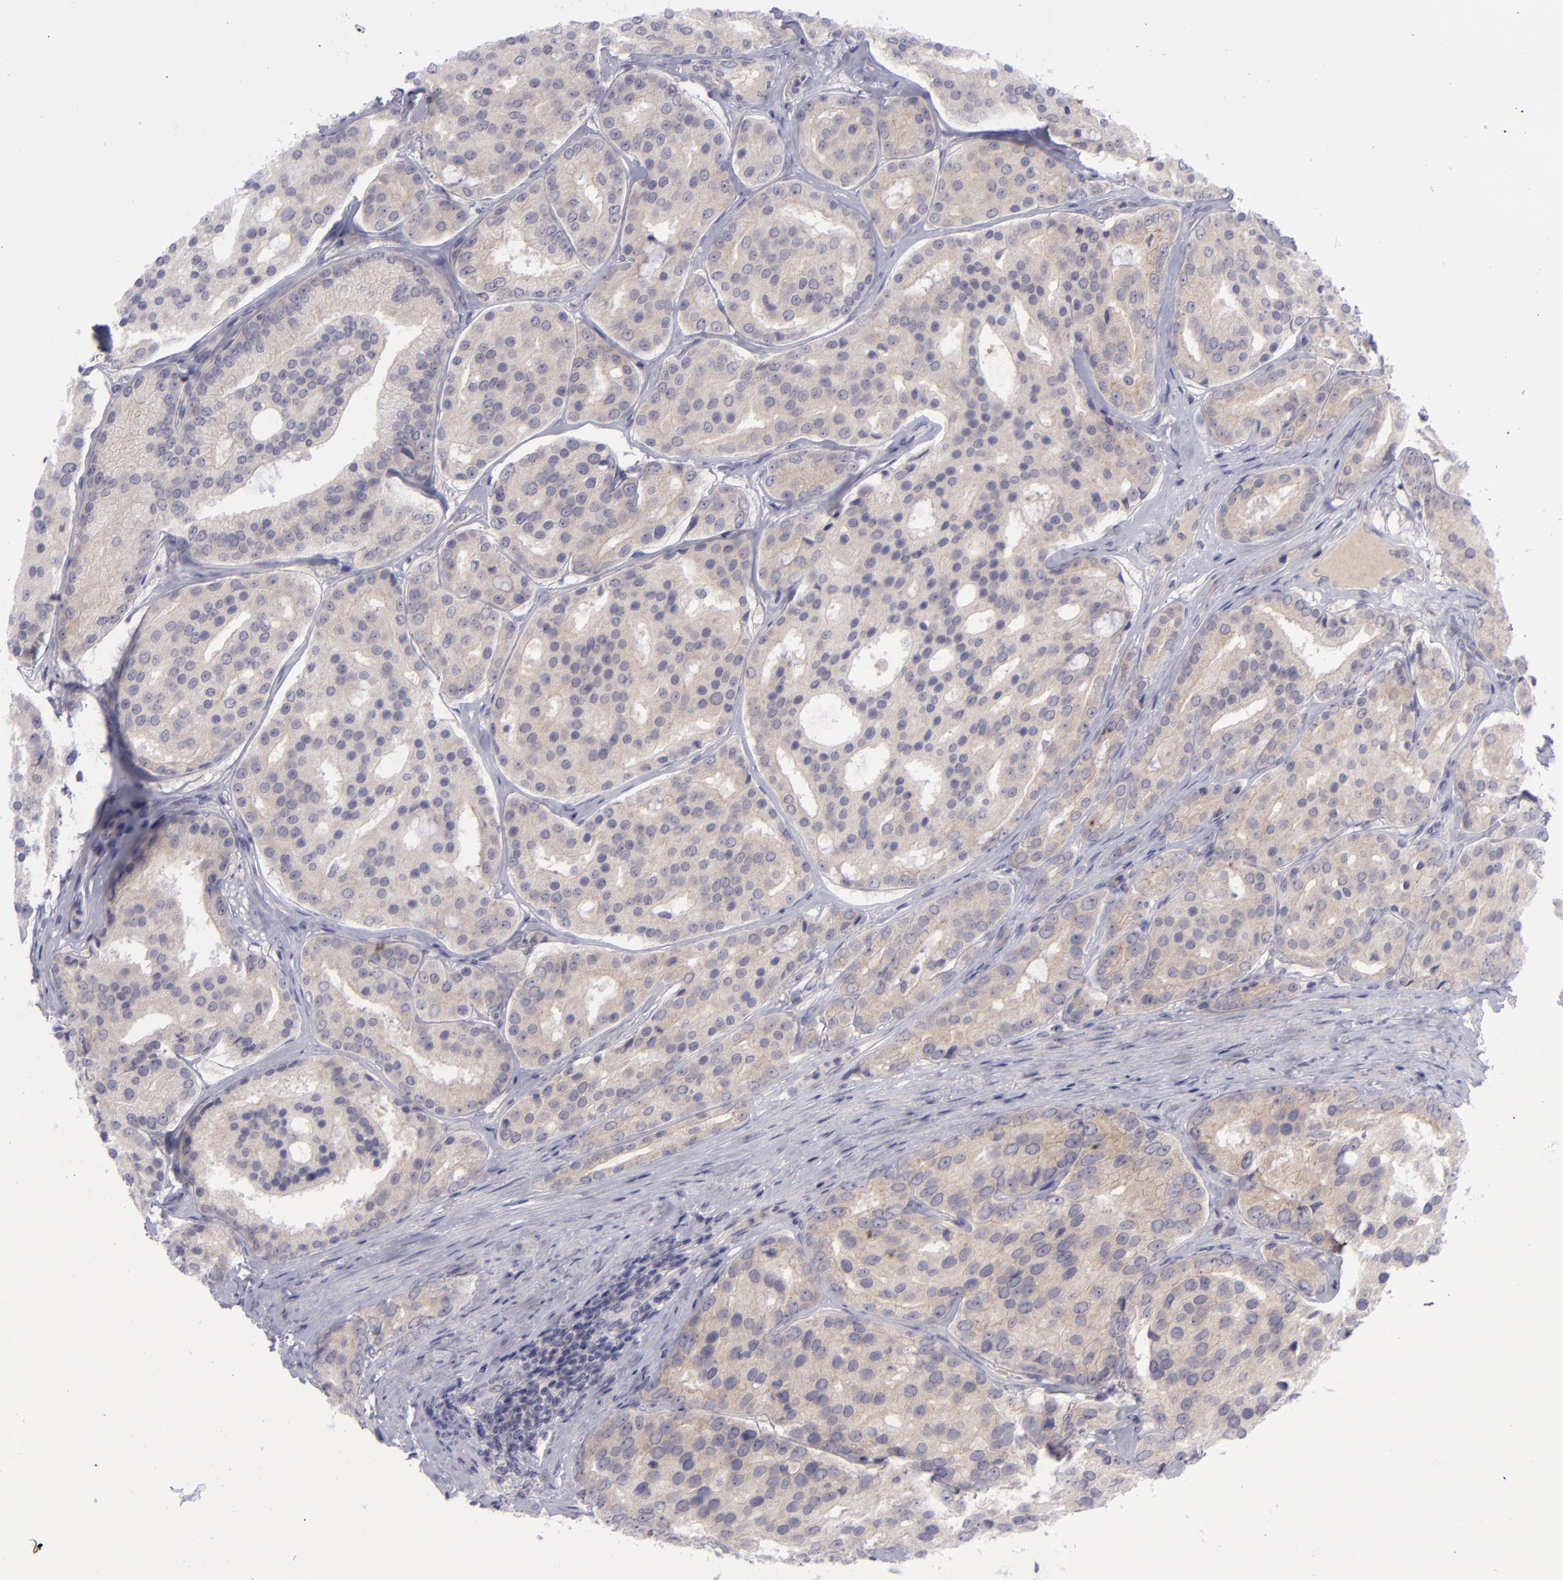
{"staining": {"intensity": "weak", "quantity": "25%-75%", "location": "cytoplasmic/membranous"}, "tissue": "prostate cancer", "cell_type": "Tumor cells", "image_type": "cancer", "snomed": [{"axis": "morphology", "description": "Adenocarcinoma, High grade"}, {"axis": "topography", "description": "Prostate"}], "caption": "A brown stain shows weak cytoplasmic/membranous staining of a protein in human prostate cancer tumor cells. Using DAB (brown) and hematoxylin (blue) stains, captured at high magnification using brightfield microscopy.", "gene": "EVPL", "patient": {"sex": "male", "age": 64}}